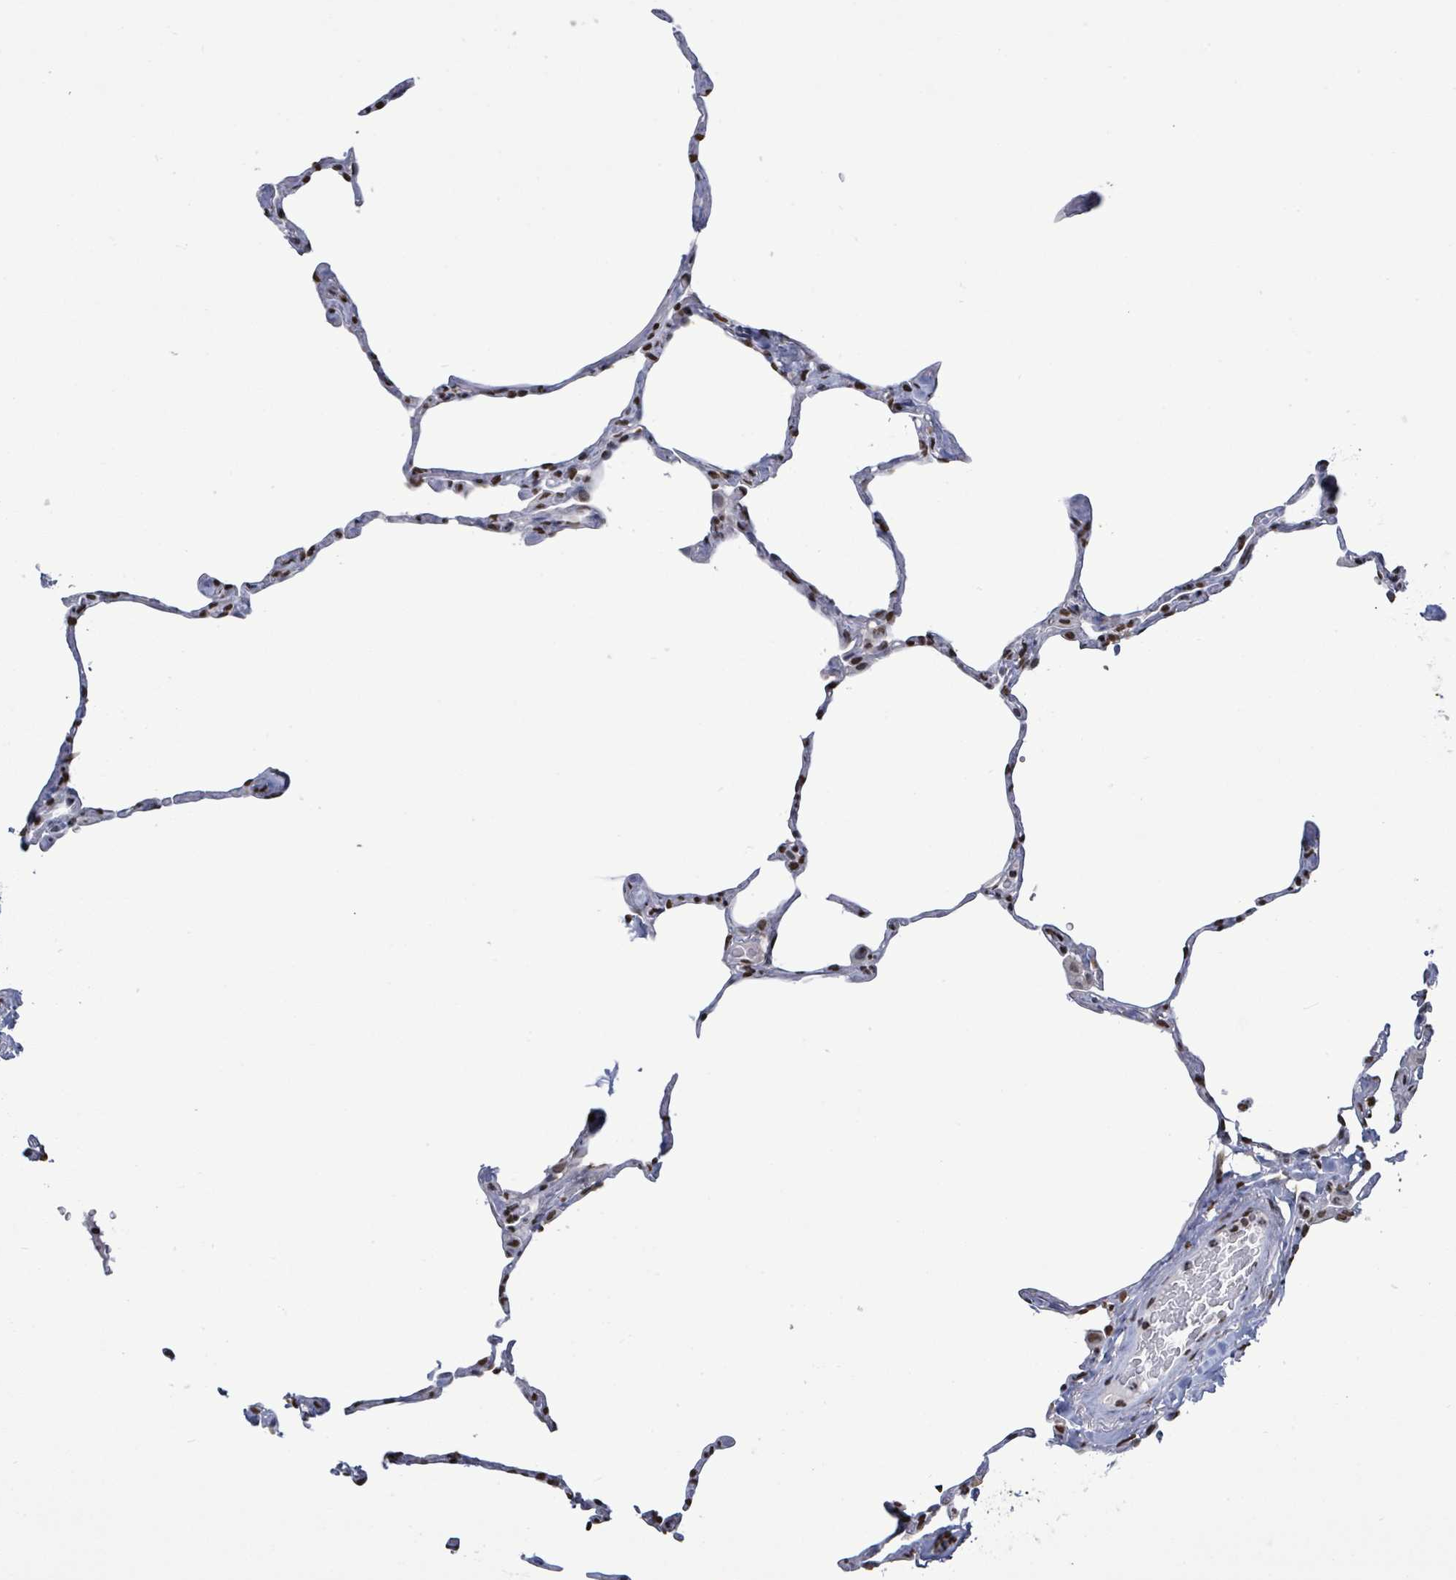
{"staining": {"intensity": "moderate", "quantity": "25%-75%", "location": "nuclear"}, "tissue": "lung", "cell_type": "Alveolar cells", "image_type": "normal", "snomed": [{"axis": "morphology", "description": "Normal tissue, NOS"}, {"axis": "topography", "description": "Lung"}], "caption": "Lung stained with IHC shows moderate nuclear staining in approximately 25%-75% of alveolar cells. (DAB IHC, brown staining for protein, blue staining for nuclei).", "gene": "SAMD14", "patient": {"sex": "male", "age": 65}}